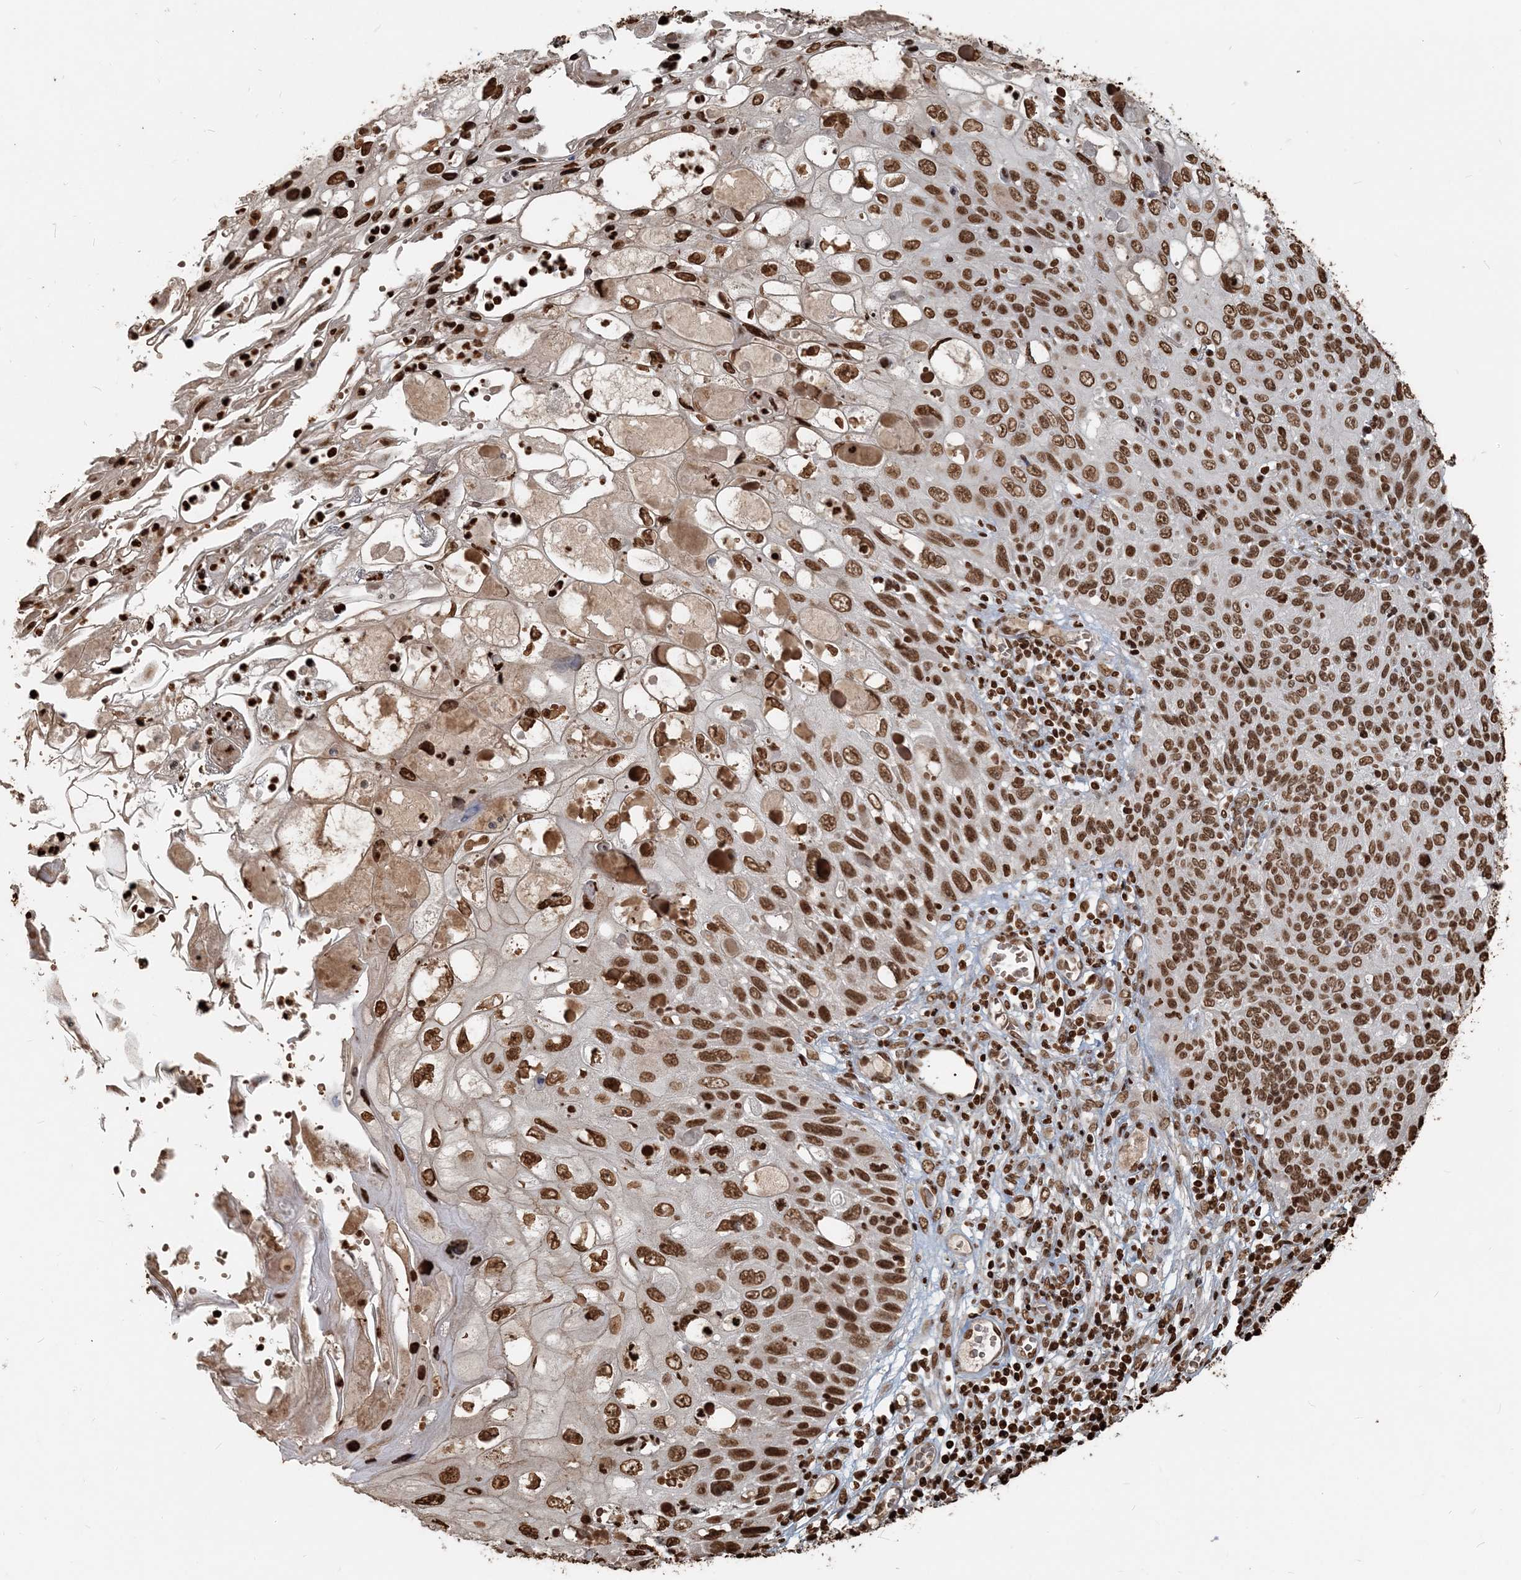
{"staining": {"intensity": "moderate", "quantity": ">75%", "location": "nuclear"}, "tissue": "cervical cancer", "cell_type": "Tumor cells", "image_type": "cancer", "snomed": [{"axis": "morphology", "description": "Squamous cell carcinoma, NOS"}, {"axis": "topography", "description": "Cervix"}], "caption": "Tumor cells show medium levels of moderate nuclear staining in about >75% of cells in human cervical squamous cell carcinoma. The staining was performed using DAB (3,3'-diaminobenzidine), with brown indicating positive protein expression. Nuclei are stained blue with hematoxylin.", "gene": "H3-3B", "patient": {"sex": "female", "age": 70}}